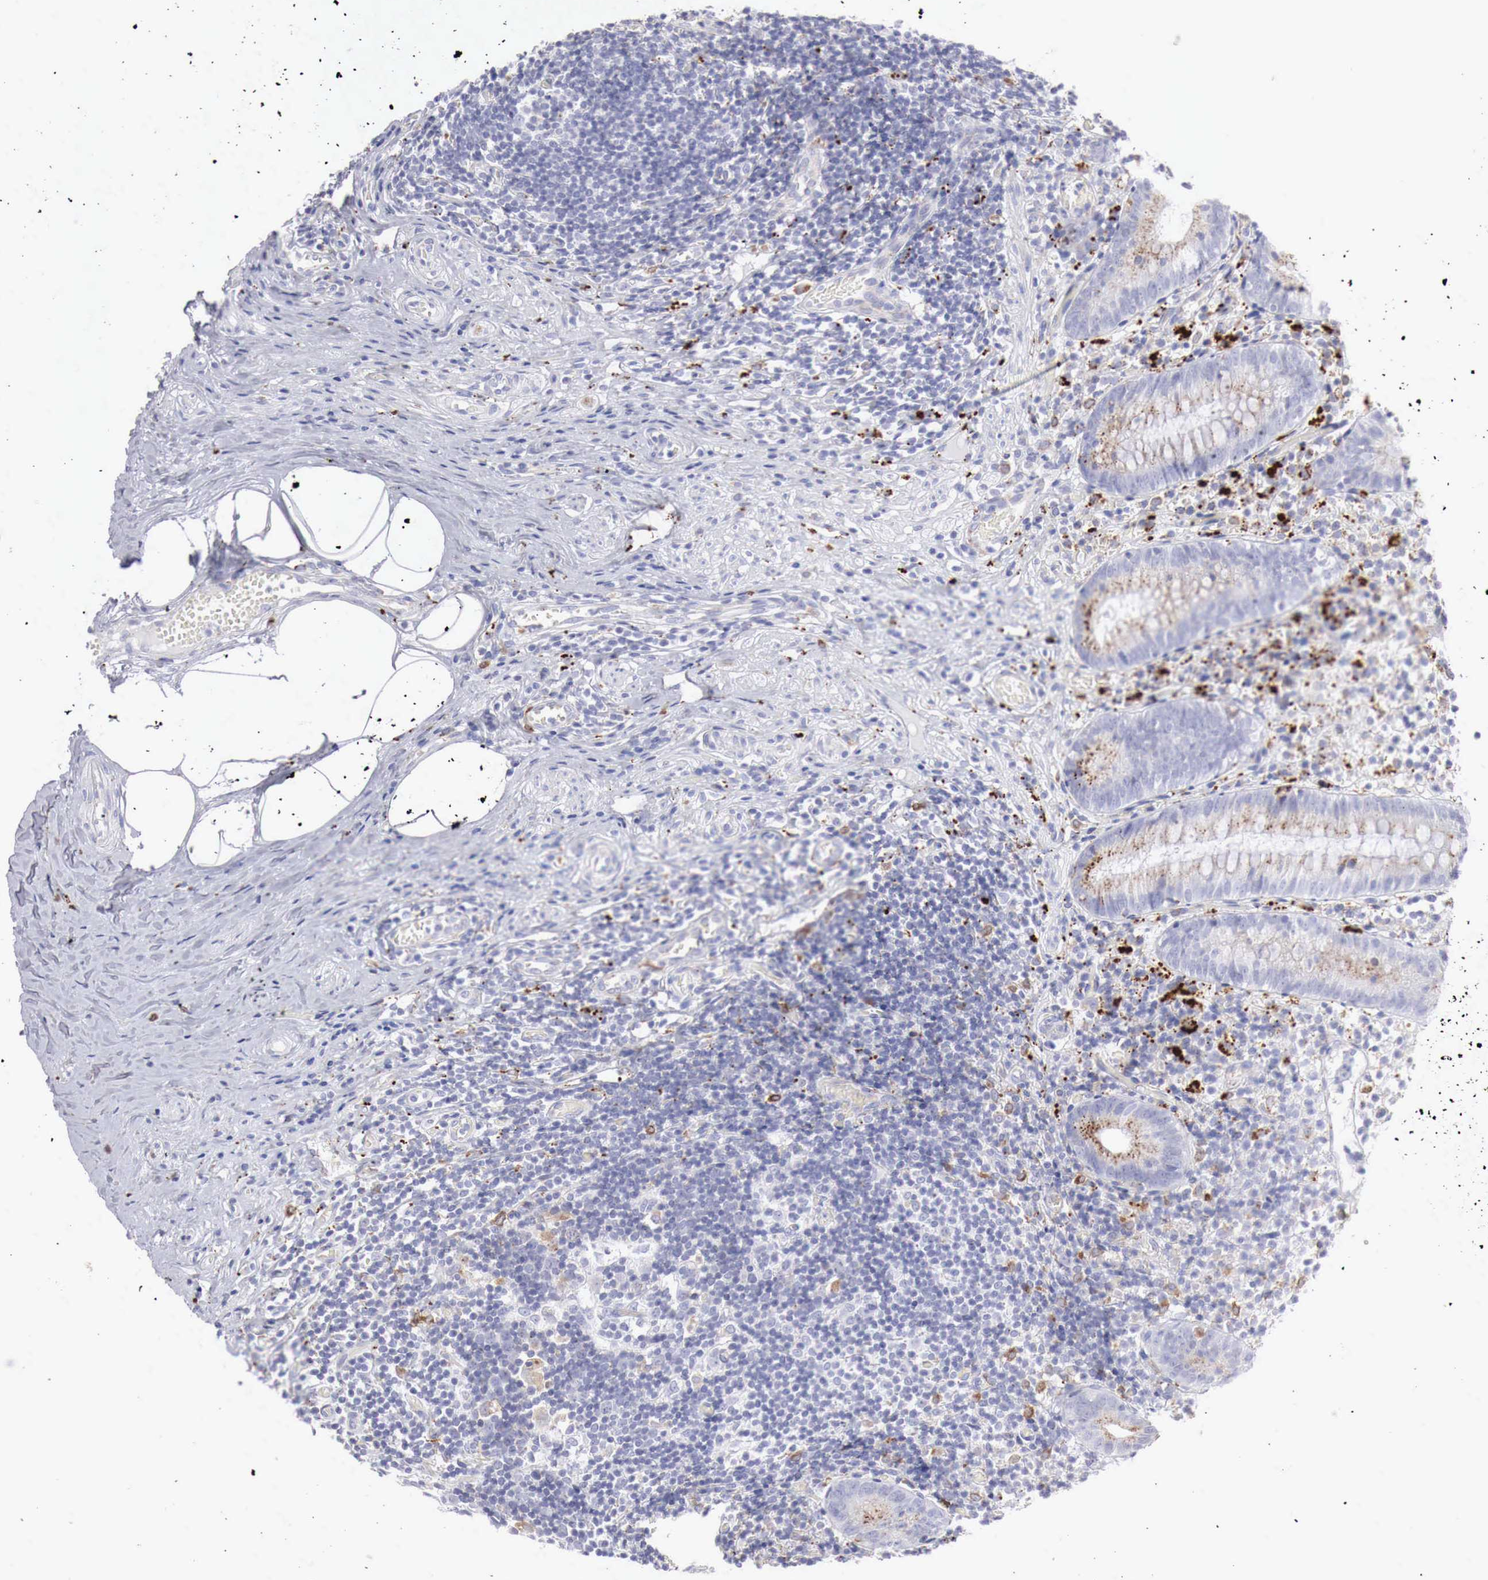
{"staining": {"intensity": "moderate", "quantity": "25%-75%", "location": "cytoplasmic/membranous"}, "tissue": "appendix", "cell_type": "Glandular cells", "image_type": "normal", "snomed": [{"axis": "morphology", "description": "Normal tissue, NOS"}, {"axis": "topography", "description": "Appendix"}], "caption": "A brown stain highlights moderate cytoplasmic/membranous expression of a protein in glandular cells of benign appendix. The protein of interest is stained brown, and the nuclei are stained in blue (DAB IHC with brightfield microscopy, high magnification).", "gene": "GLA", "patient": {"sex": "male", "age": 25}}